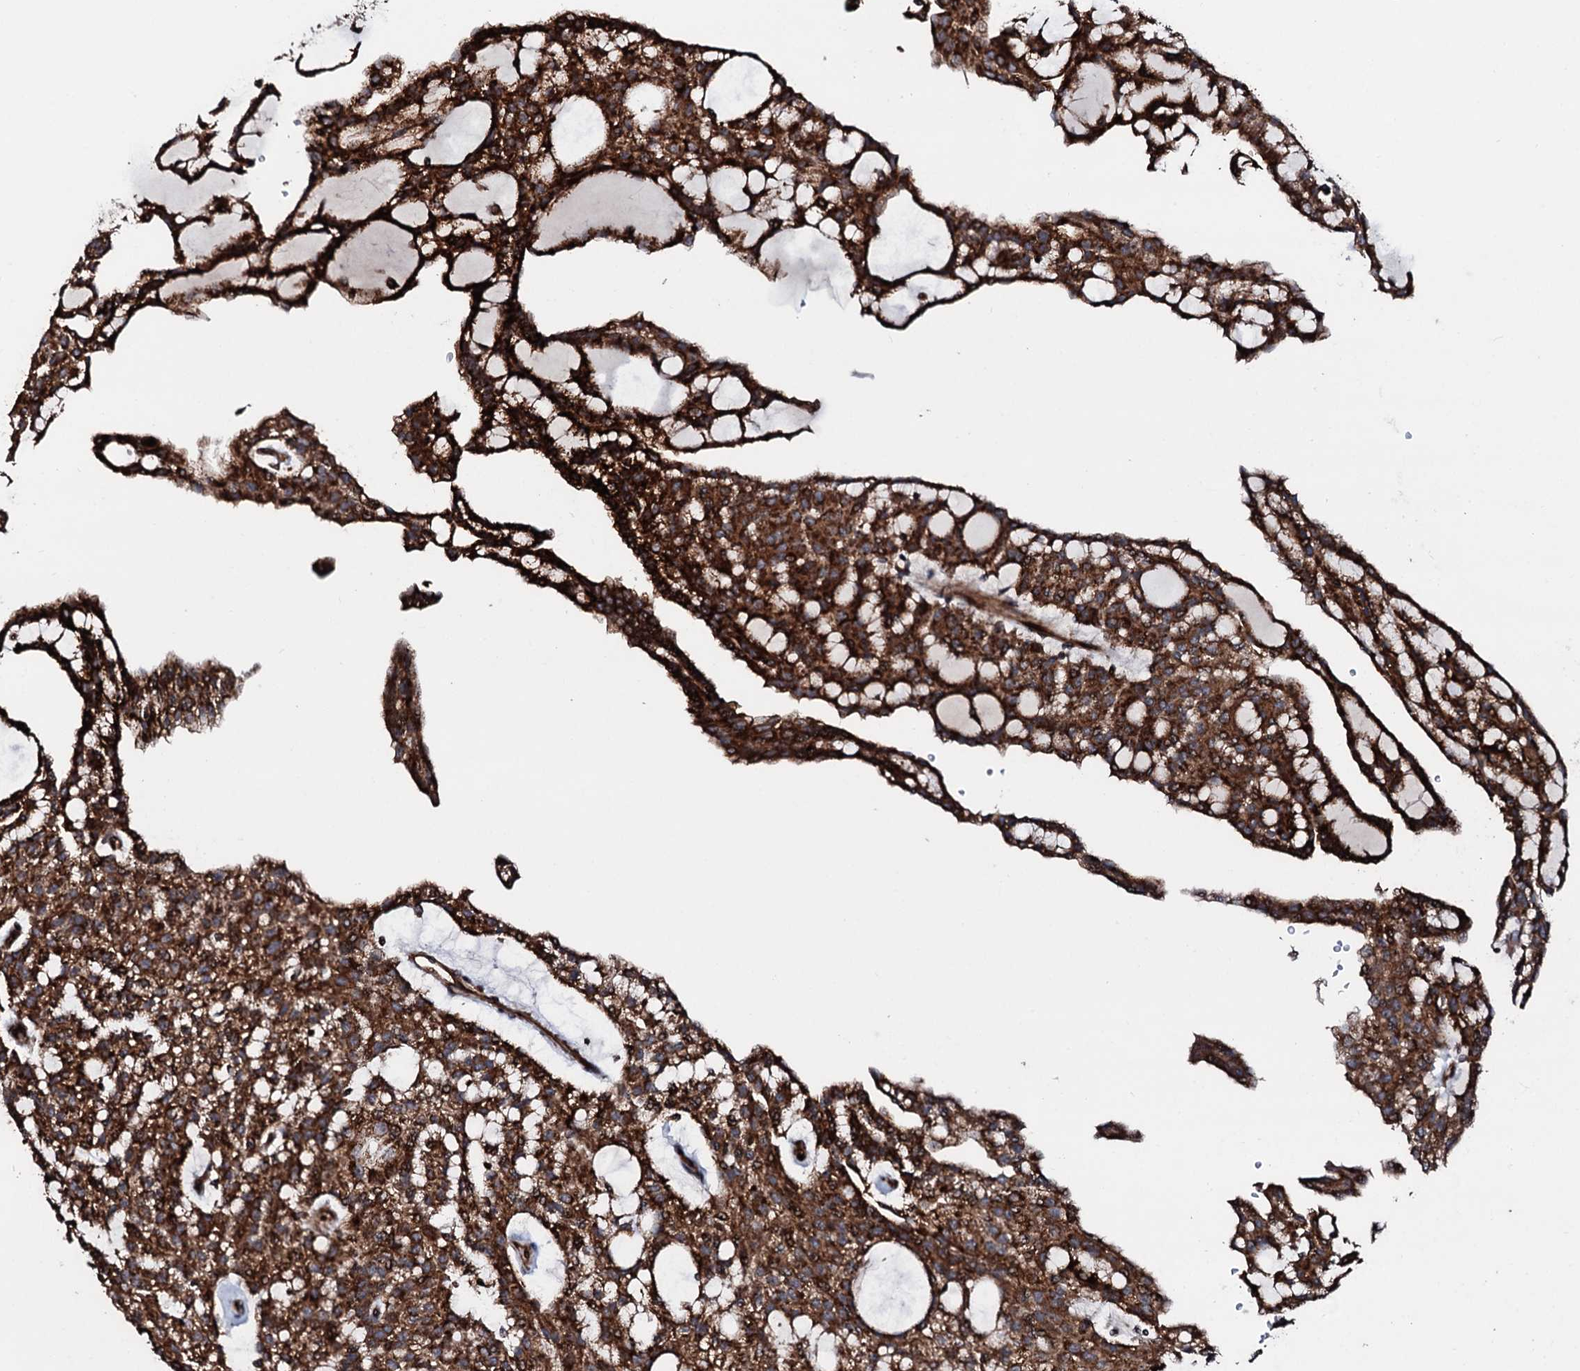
{"staining": {"intensity": "strong", "quantity": ">75%", "location": "cytoplasmic/membranous"}, "tissue": "renal cancer", "cell_type": "Tumor cells", "image_type": "cancer", "snomed": [{"axis": "morphology", "description": "Adenocarcinoma, NOS"}, {"axis": "topography", "description": "Kidney"}], "caption": "A high-resolution photomicrograph shows IHC staining of renal adenocarcinoma, which exhibits strong cytoplasmic/membranous staining in approximately >75% of tumor cells.", "gene": "SDHAF2", "patient": {"sex": "male", "age": 63}}